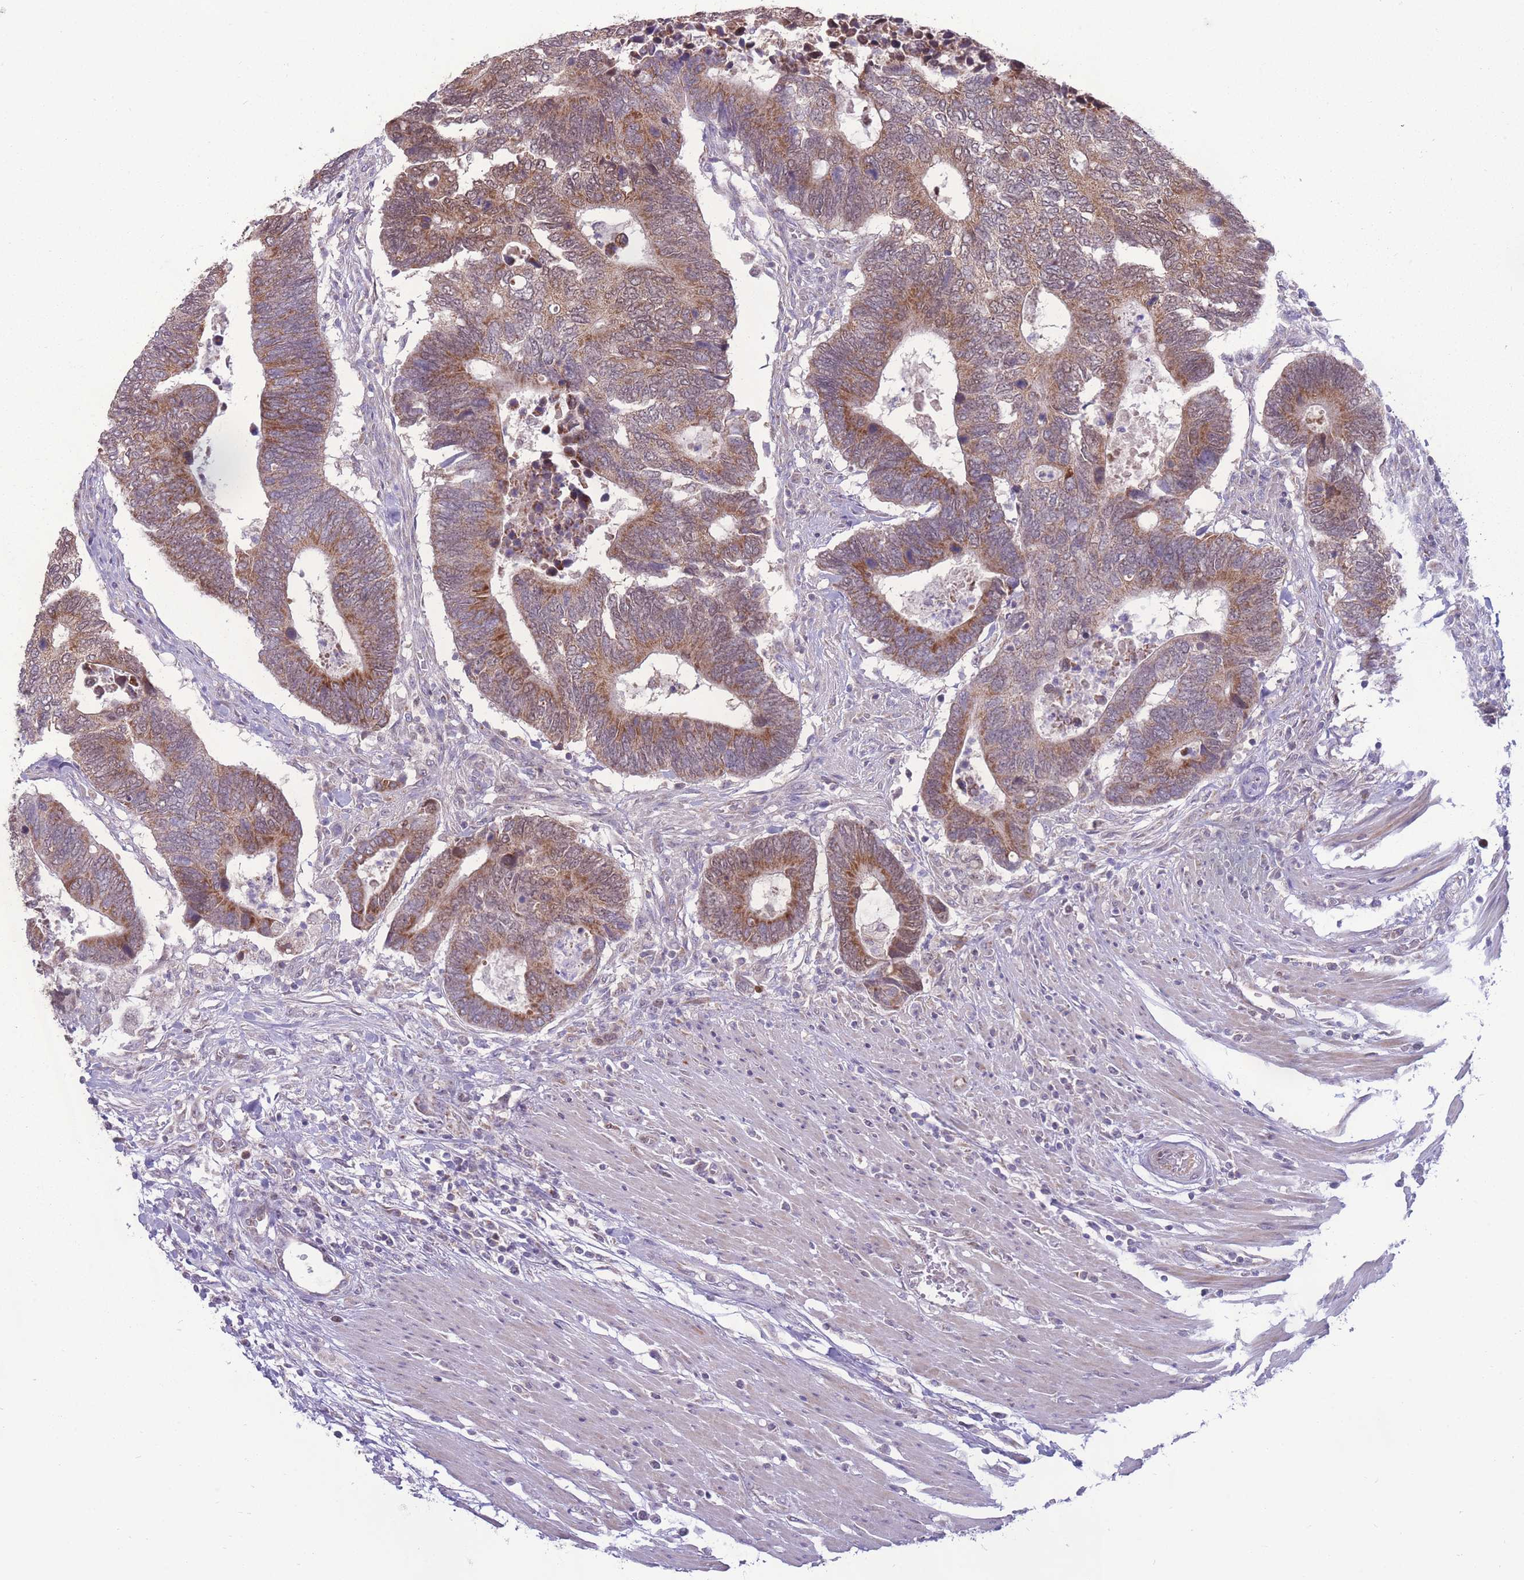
{"staining": {"intensity": "moderate", "quantity": ">75%", "location": "cytoplasmic/membranous"}, "tissue": "colorectal cancer", "cell_type": "Tumor cells", "image_type": "cancer", "snomed": [{"axis": "morphology", "description": "Adenocarcinoma, NOS"}, {"axis": "topography", "description": "Colon"}], "caption": "Immunohistochemistry staining of colorectal cancer (adenocarcinoma), which shows medium levels of moderate cytoplasmic/membranous staining in approximately >75% of tumor cells indicating moderate cytoplasmic/membranous protein expression. The staining was performed using DAB (3,3'-diaminobenzidine) (brown) for protein detection and nuclei were counterstained in hematoxylin (blue).", "gene": "MCIDAS", "patient": {"sex": "male", "age": 87}}